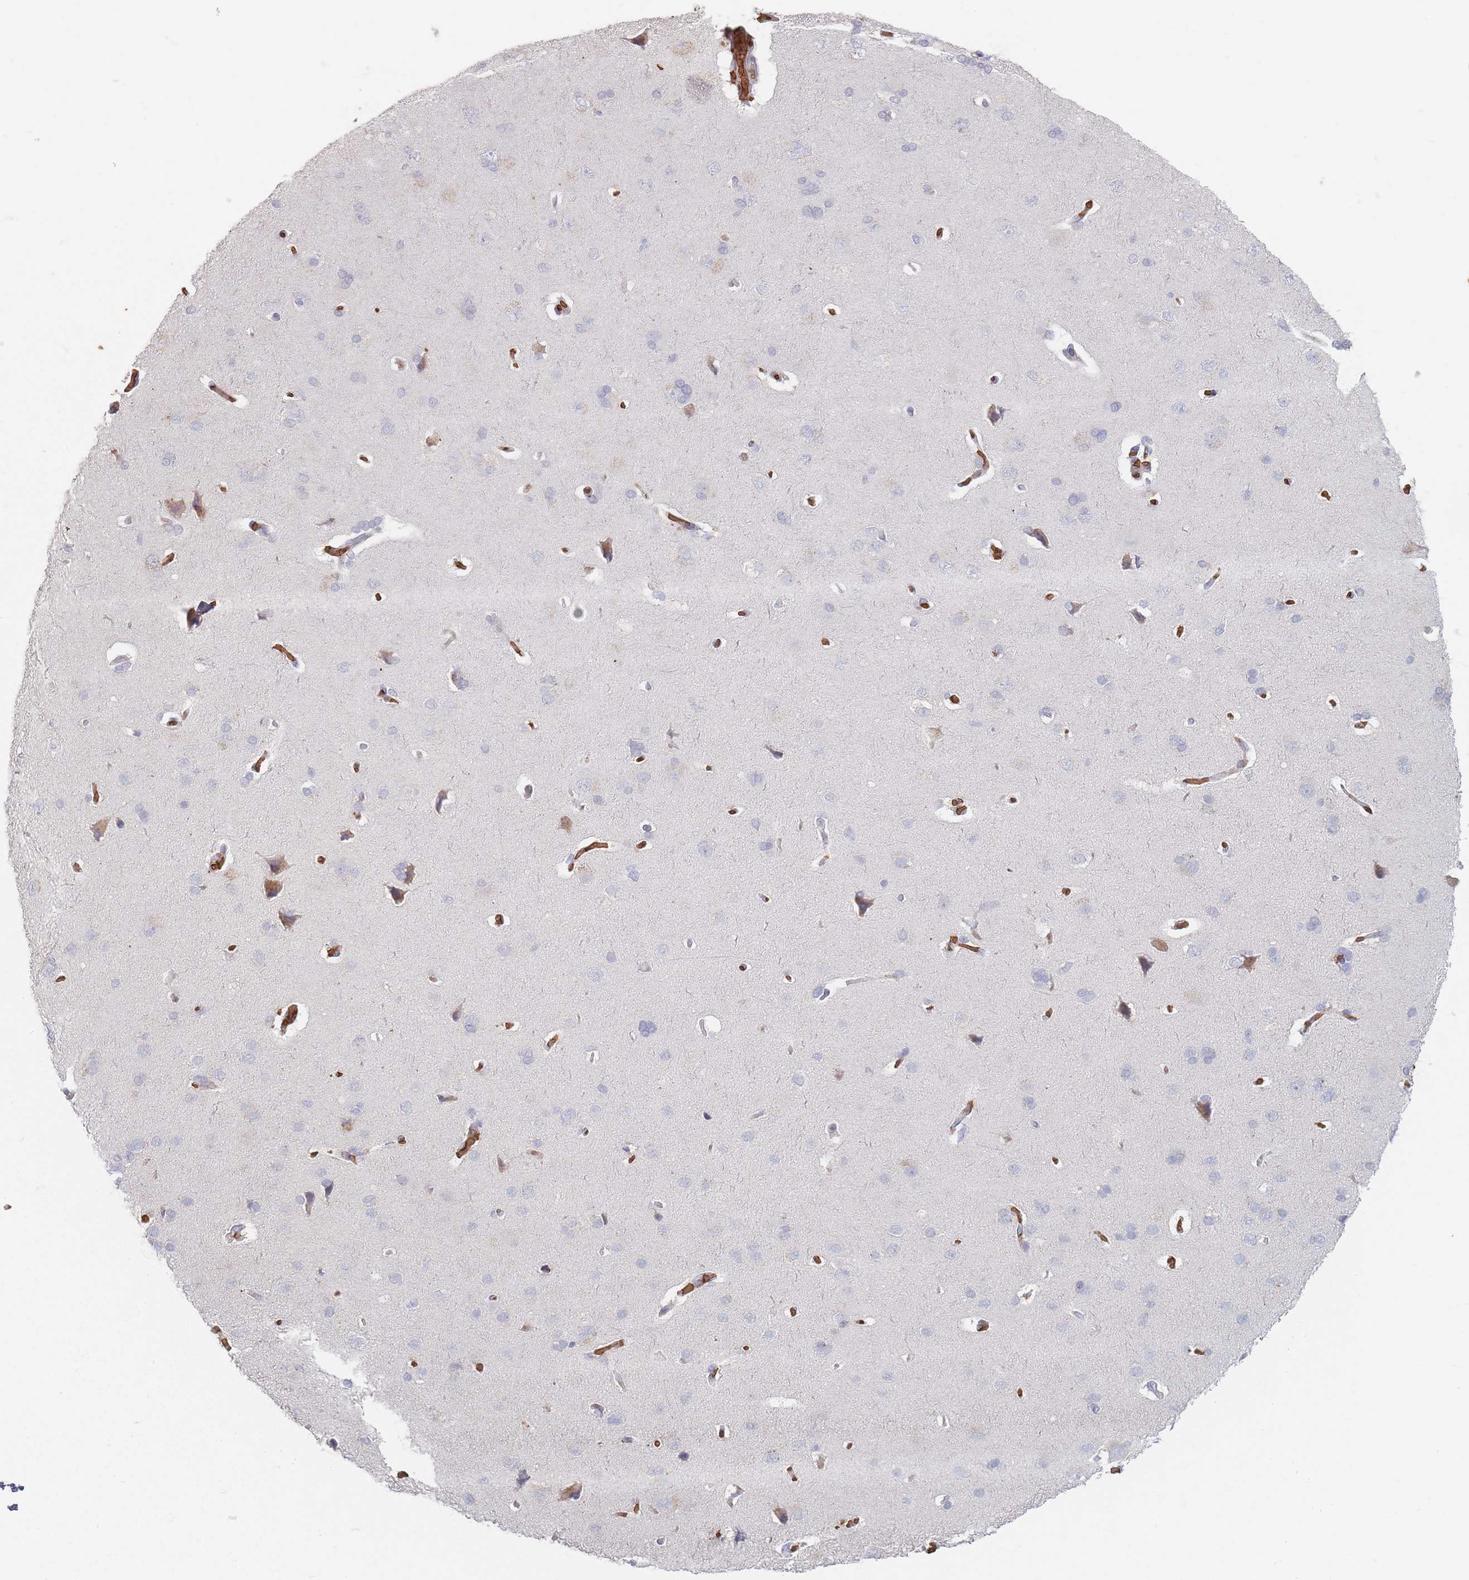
{"staining": {"intensity": "negative", "quantity": "none", "location": "none"}, "tissue": "cerebral cortex", "cell_type": "Endothelial cells", "image_type": "normal", "snomed": [{"axis": "morphology", "description": "Normal tissue, NOS"}, {"axis": "topography", "description": "Cerebral cortex"}], "caption": "Cerebral cortex was stained to show a protein in brown. There is no significant staining in endothelial cells. (DAB (3,3'-diaminobenzidine) immunohistochemistry with hematoxylin counter stain).", "gene": "SLC2A6", "patient": {"sex": "male", "age": 62}}